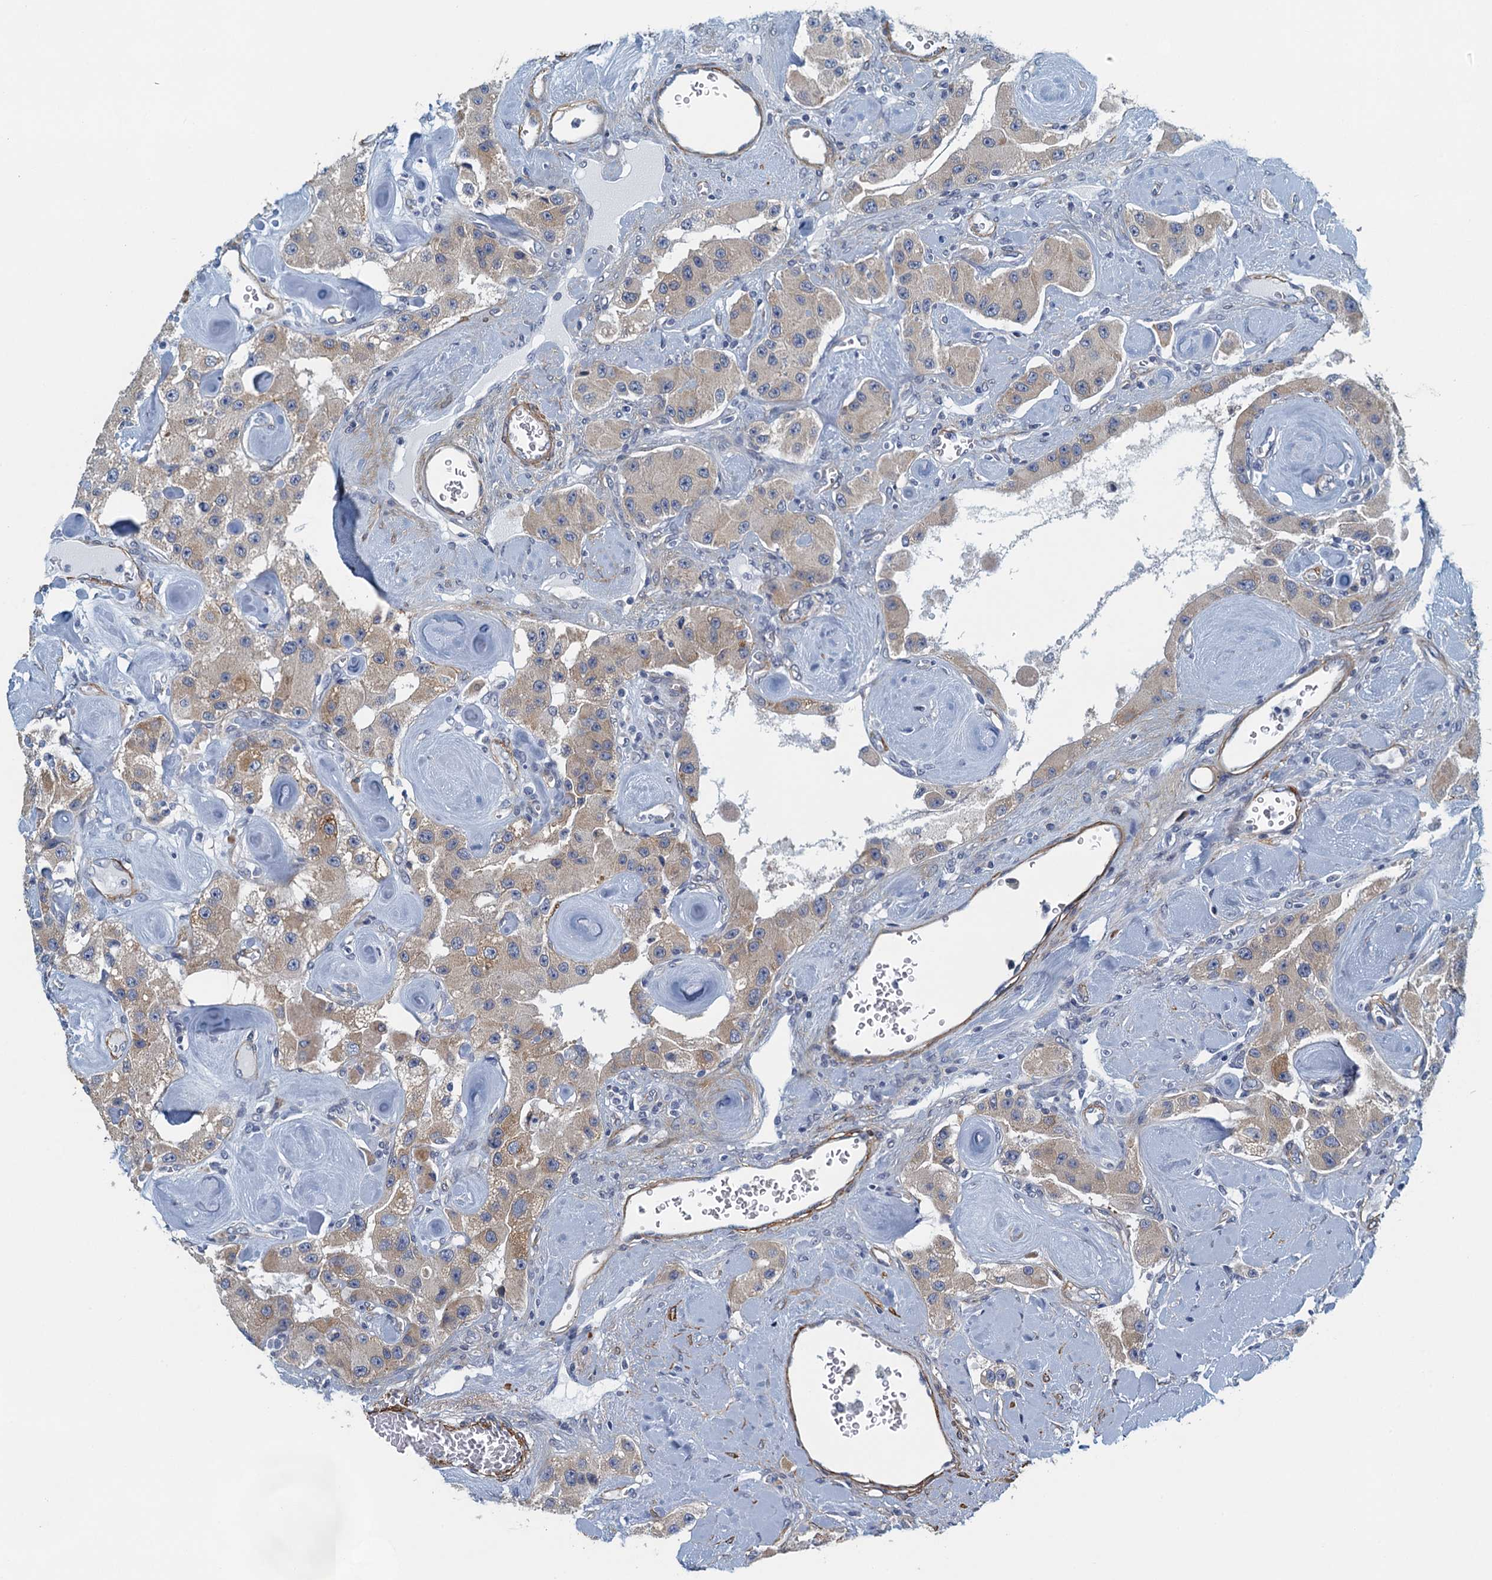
{"staining": {"intensity": "weak", "quantity": ">75%", "location": "cytoplasmic/membranous"}, "tissue": "carcinoid", "cell_type": "Tumor cells", "image_type": "cancer", "snomed": [{"axis": "morphology", "description": "Carcinoid, malignant, NOS"}, {"axis": "topography", "description": "Pancreas"}], "caption": "IHC of carcinoid exhibits low levels of weak cytoplasmic/membranous positivity in approximately >75% of tumor cells. (brown staining indicates protein expression, while blue staining denotes nuclei).", "gene": "ALG2", "patient": {"sex": "male", "age": 41}}